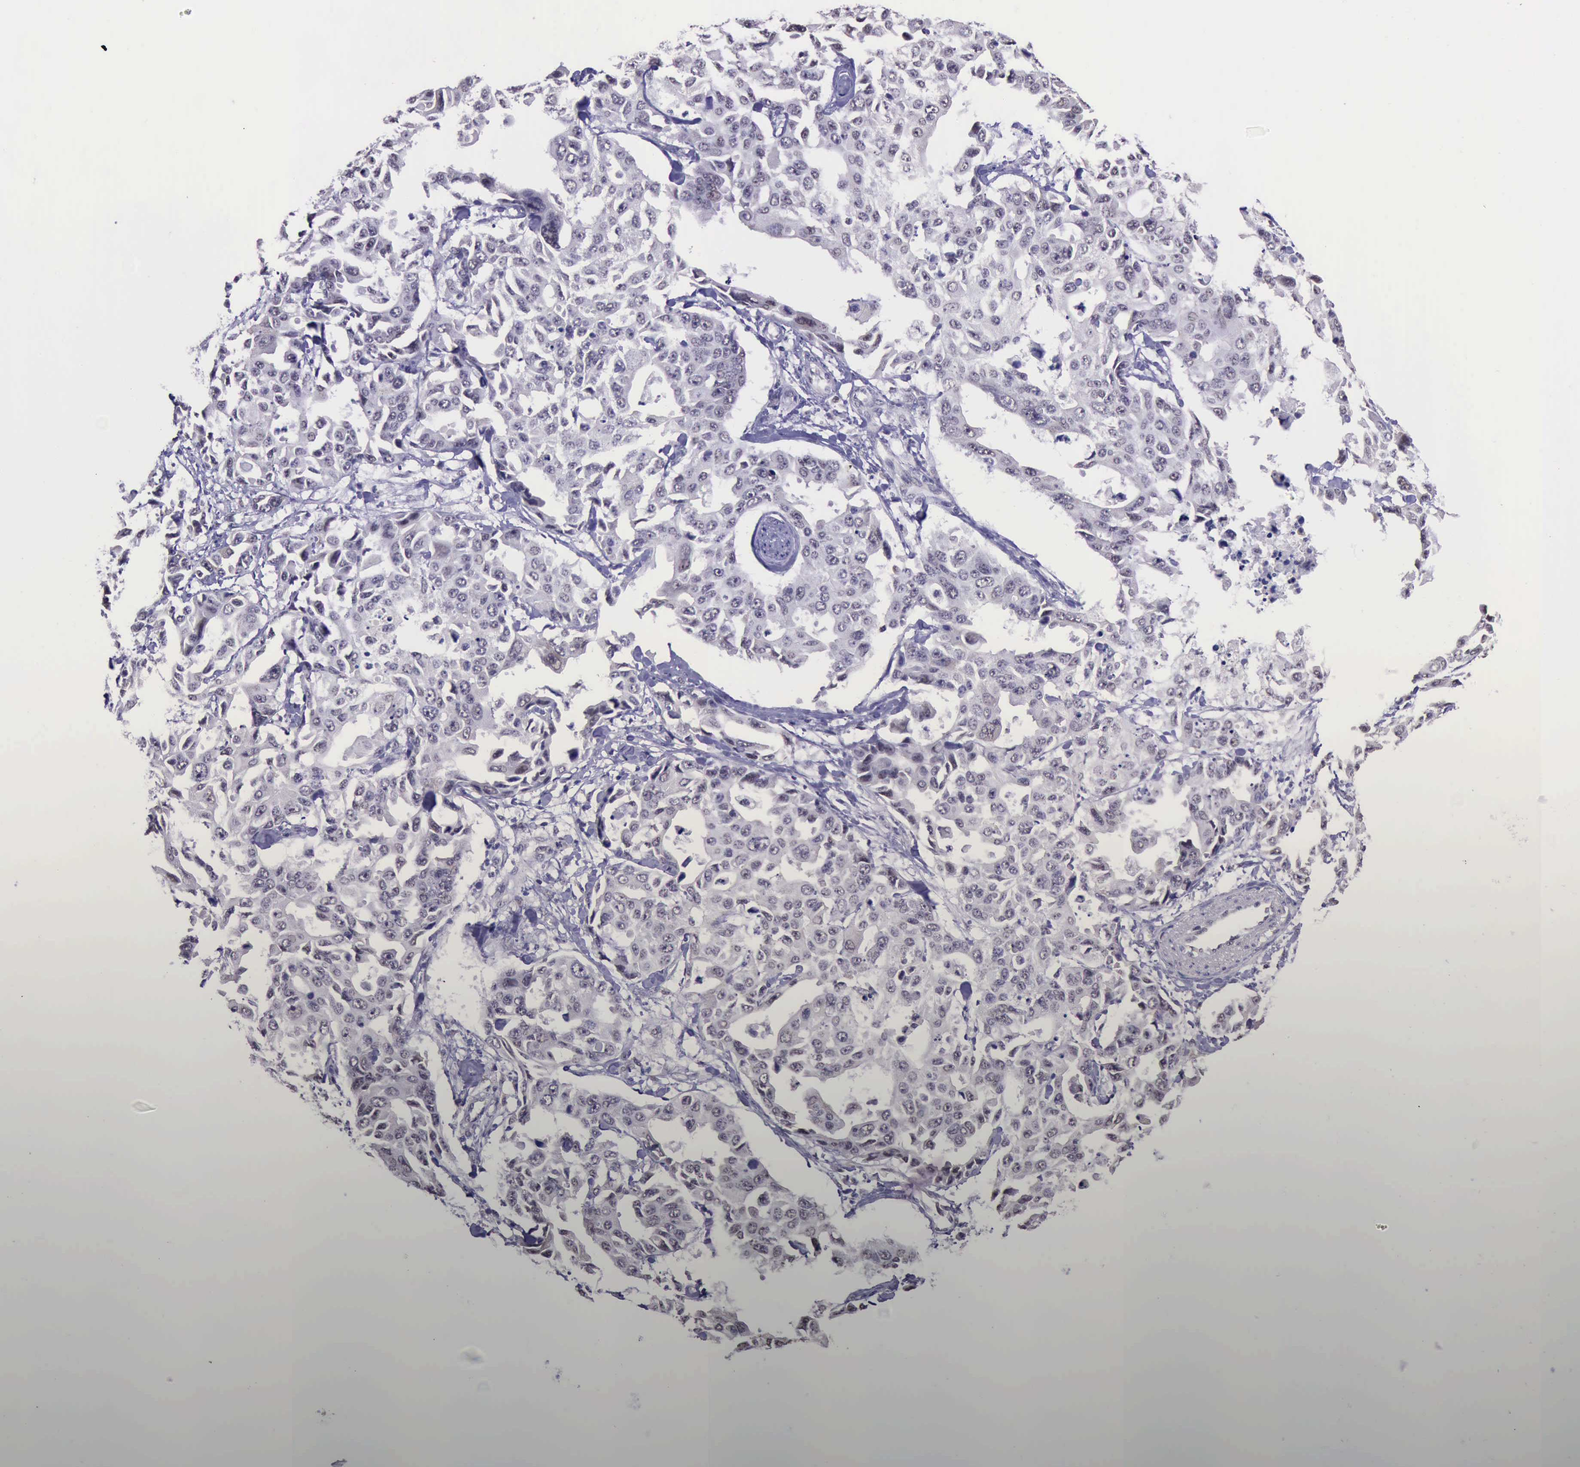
{"staining": {"intensity": "weak", "quantity": "<25%", "location": "nuclear"}, "tissue": "lung cancer", "cell_type": "Tumor cells", "image_type": "cancer", "snomed": [{"axis": "morphology", "description": "Adenocarcinoma, NOS"}, {"axis": "topography", "description": "Lung"}], "caption": "This is an immunohistochemistry (IHC) micrograph of human lung adenocarcinoma. There is no expression in tumor cells.", "gene": "PRPF39", "patient": {"sex": "male", "age": 64}}